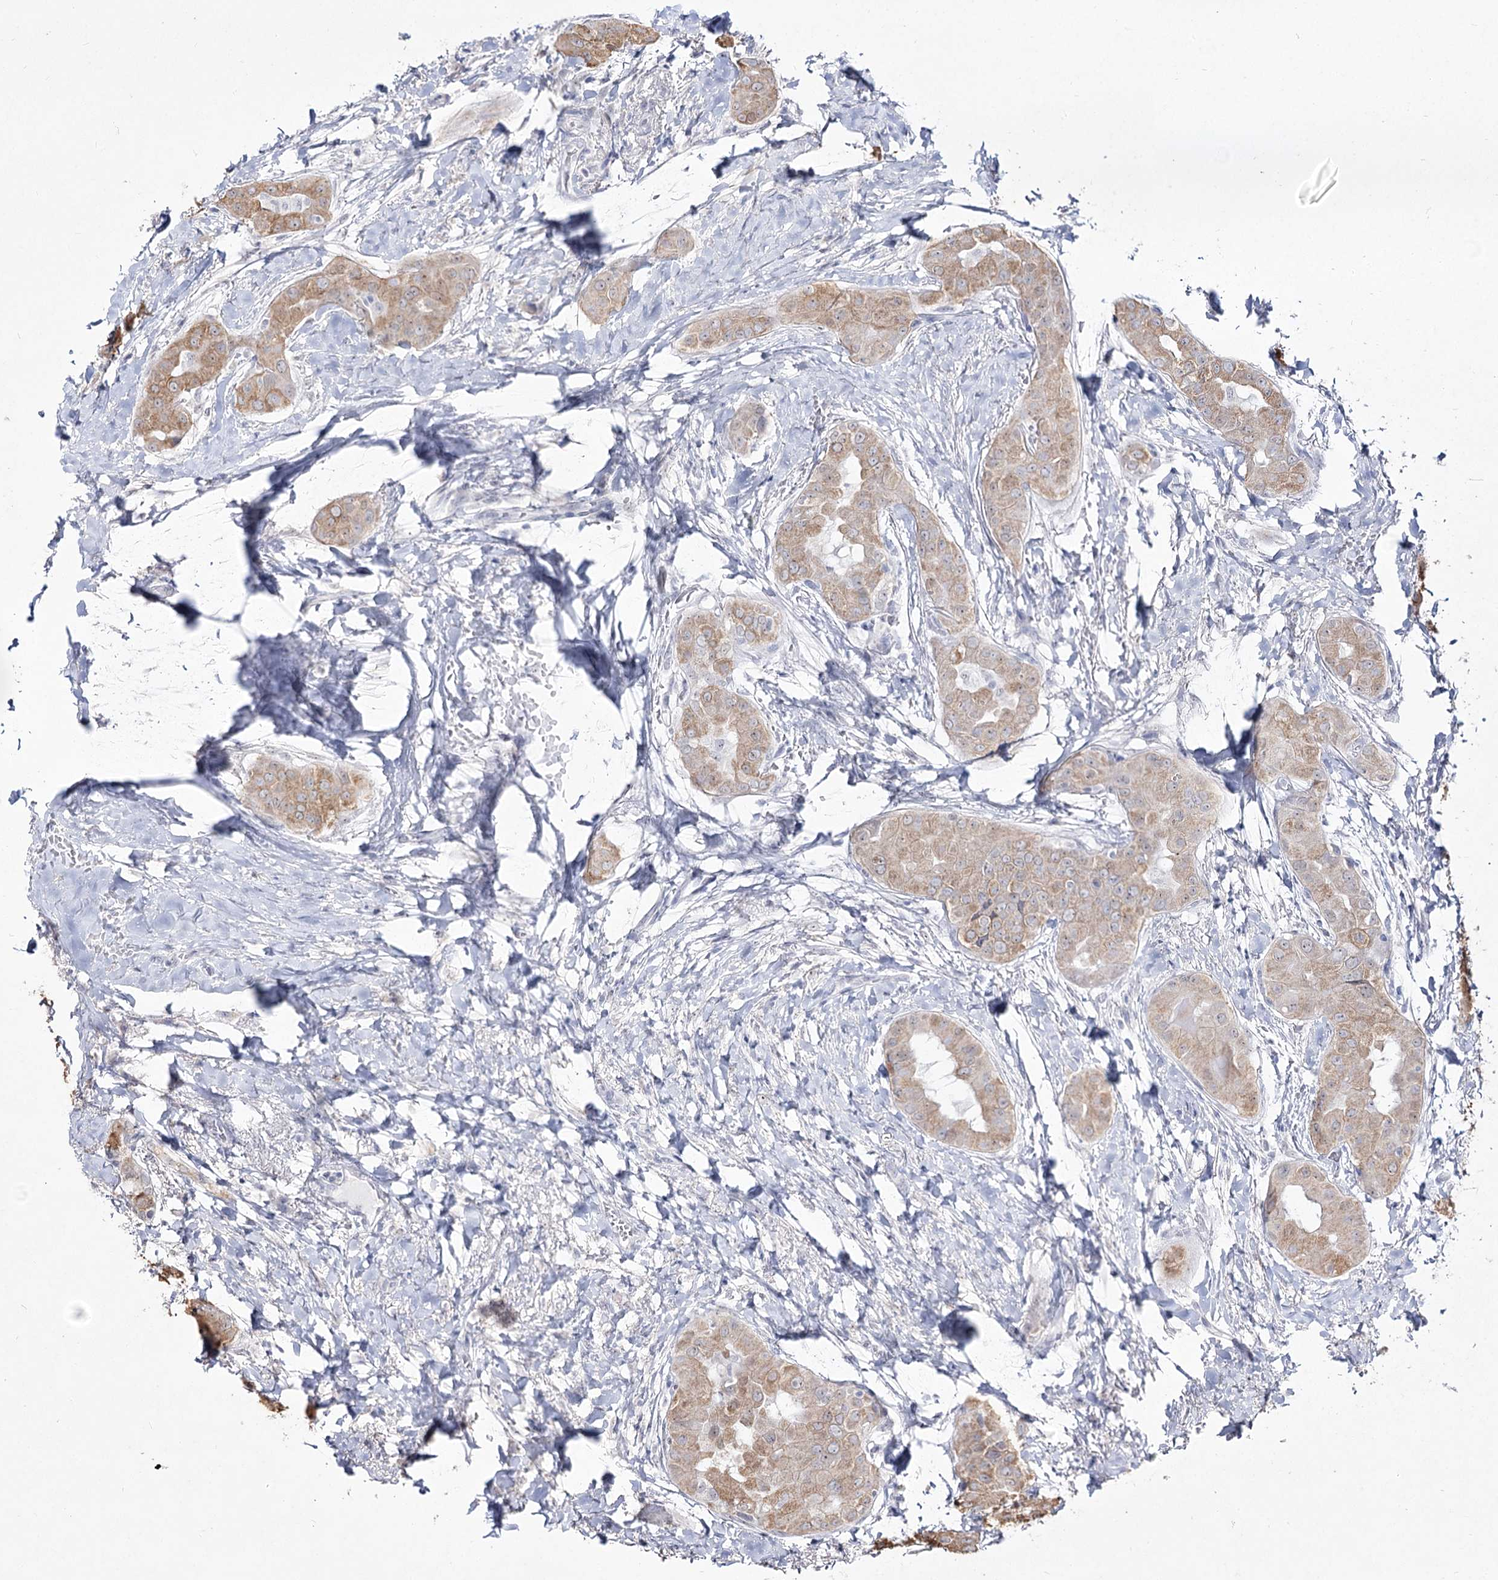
{"staining": {"intensity": "moderate", "quantity": ">75%", "location": "cytoplasmic/membranous"}, "tissue": "thyroid cancer", "cell_type": "Tumor cells", "image_type": "cancer", "snomed": [{"axis": "morphology", "description": "Papillary adenocarcinoma, NOS"}, {"axis": "topography", "description": "Thyroid gland"}], "caption": "A brown stain shows moderate cytoplasmic/membranous staining of a protein in human papillary adenocarcinoma (thyroid) tumor cells.", "gene": "DDX50", "patient": {"sex": "male", "age": 33}}